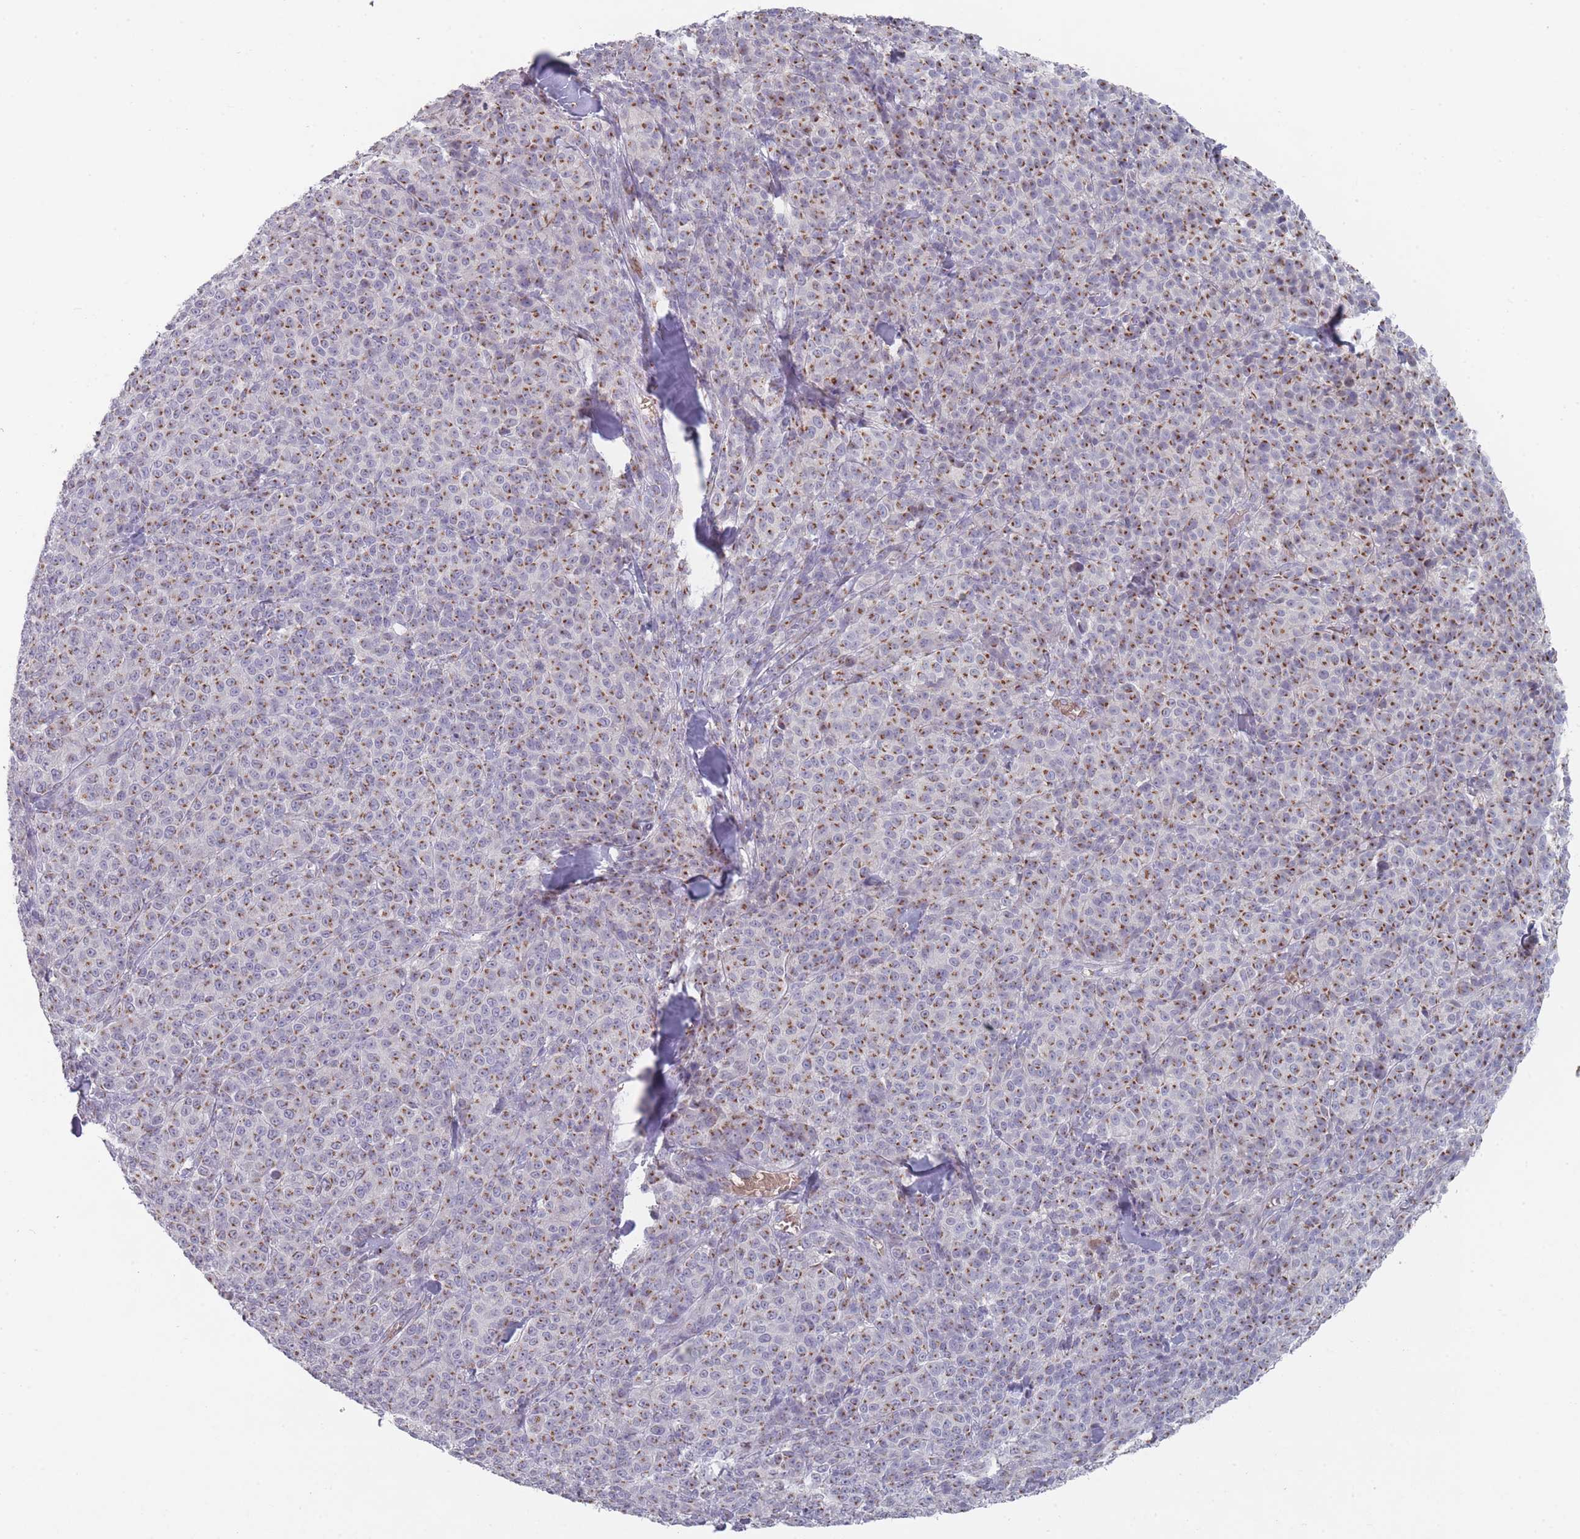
{"staining": {"intensity": "strong", "quantity": ">75%", "location": "cytoplasmic/membranous"}, "tissue": "melanoma", "cell_type": "Tumor cells", "image_type": "cancer", "snomed": [{"axis": "morphology", "description": "Normal tissue, NOS"}, {"axis": "morphology", "description": "Malignant melanoma, NOS"}, {"axis": "topography", "description": "Skin"}], "caption": "Melanoma was stained to show a protein in brown. There is high levels of strong cytoplasmic/membranous expression in approximately >75% of tumor cells.", "gene": "MAN1B1", "patient": {"sex": "female", "age": 34}}